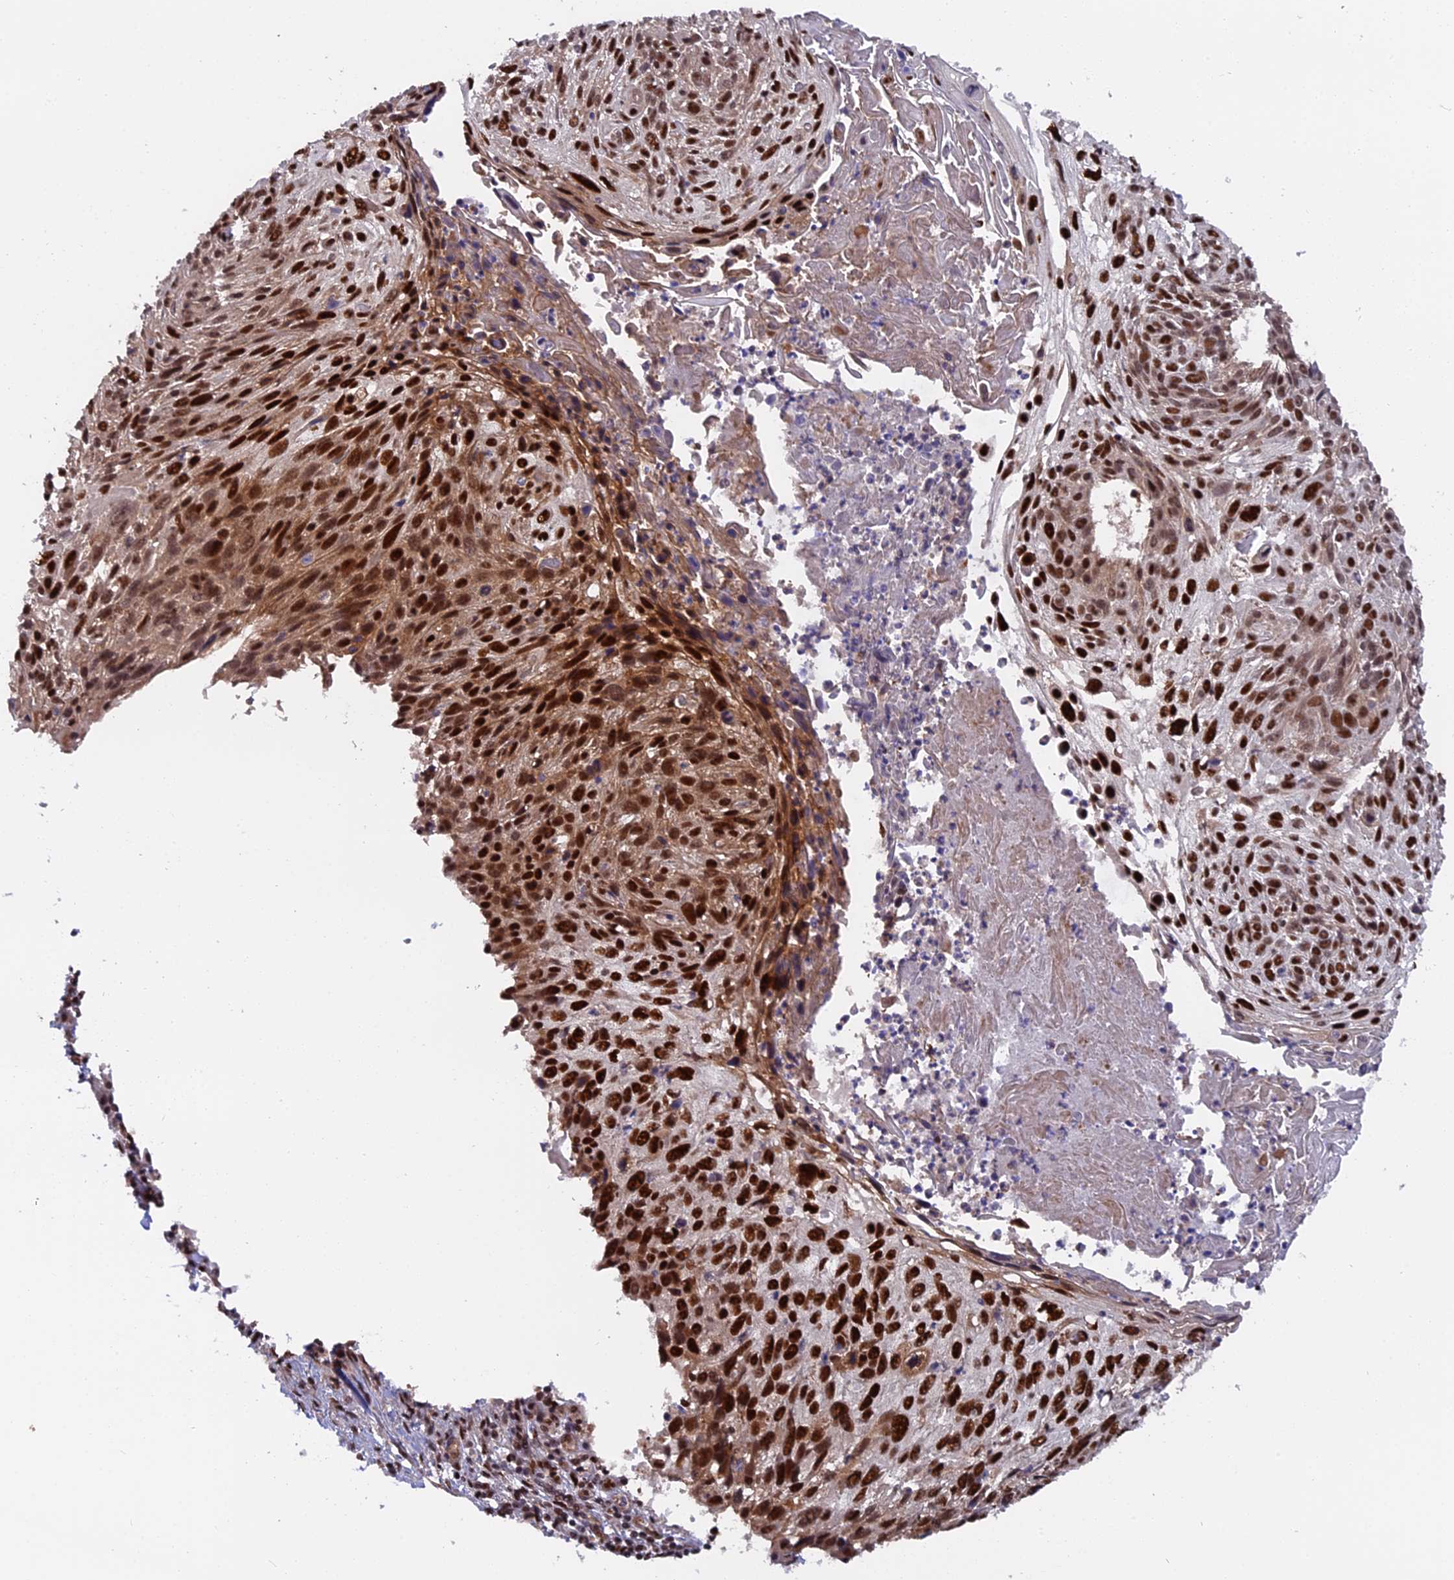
{"staining": {"intensity": "strong", "quantity": ">75%", "location": "cytoplasmic/membranous,nuclear"}, "tissue": "cervical cancer", "cell_type": "Tumor cells", "image_type": "cancer", "snomed": [{"axis": "morphology", "description": "Squamous cell carcinoma, NOS"}, {"axis": "topography", "description": "Cervix"}], "caption": "This is an image of IHC staining of cervical cancer (squamous cell carcinoma), which shows strong staining in the cytoplasmic/membranous and nuclear of tumor cells.", "gene": "RAMAC", "patient": {"sex": "female", "age": 51}}